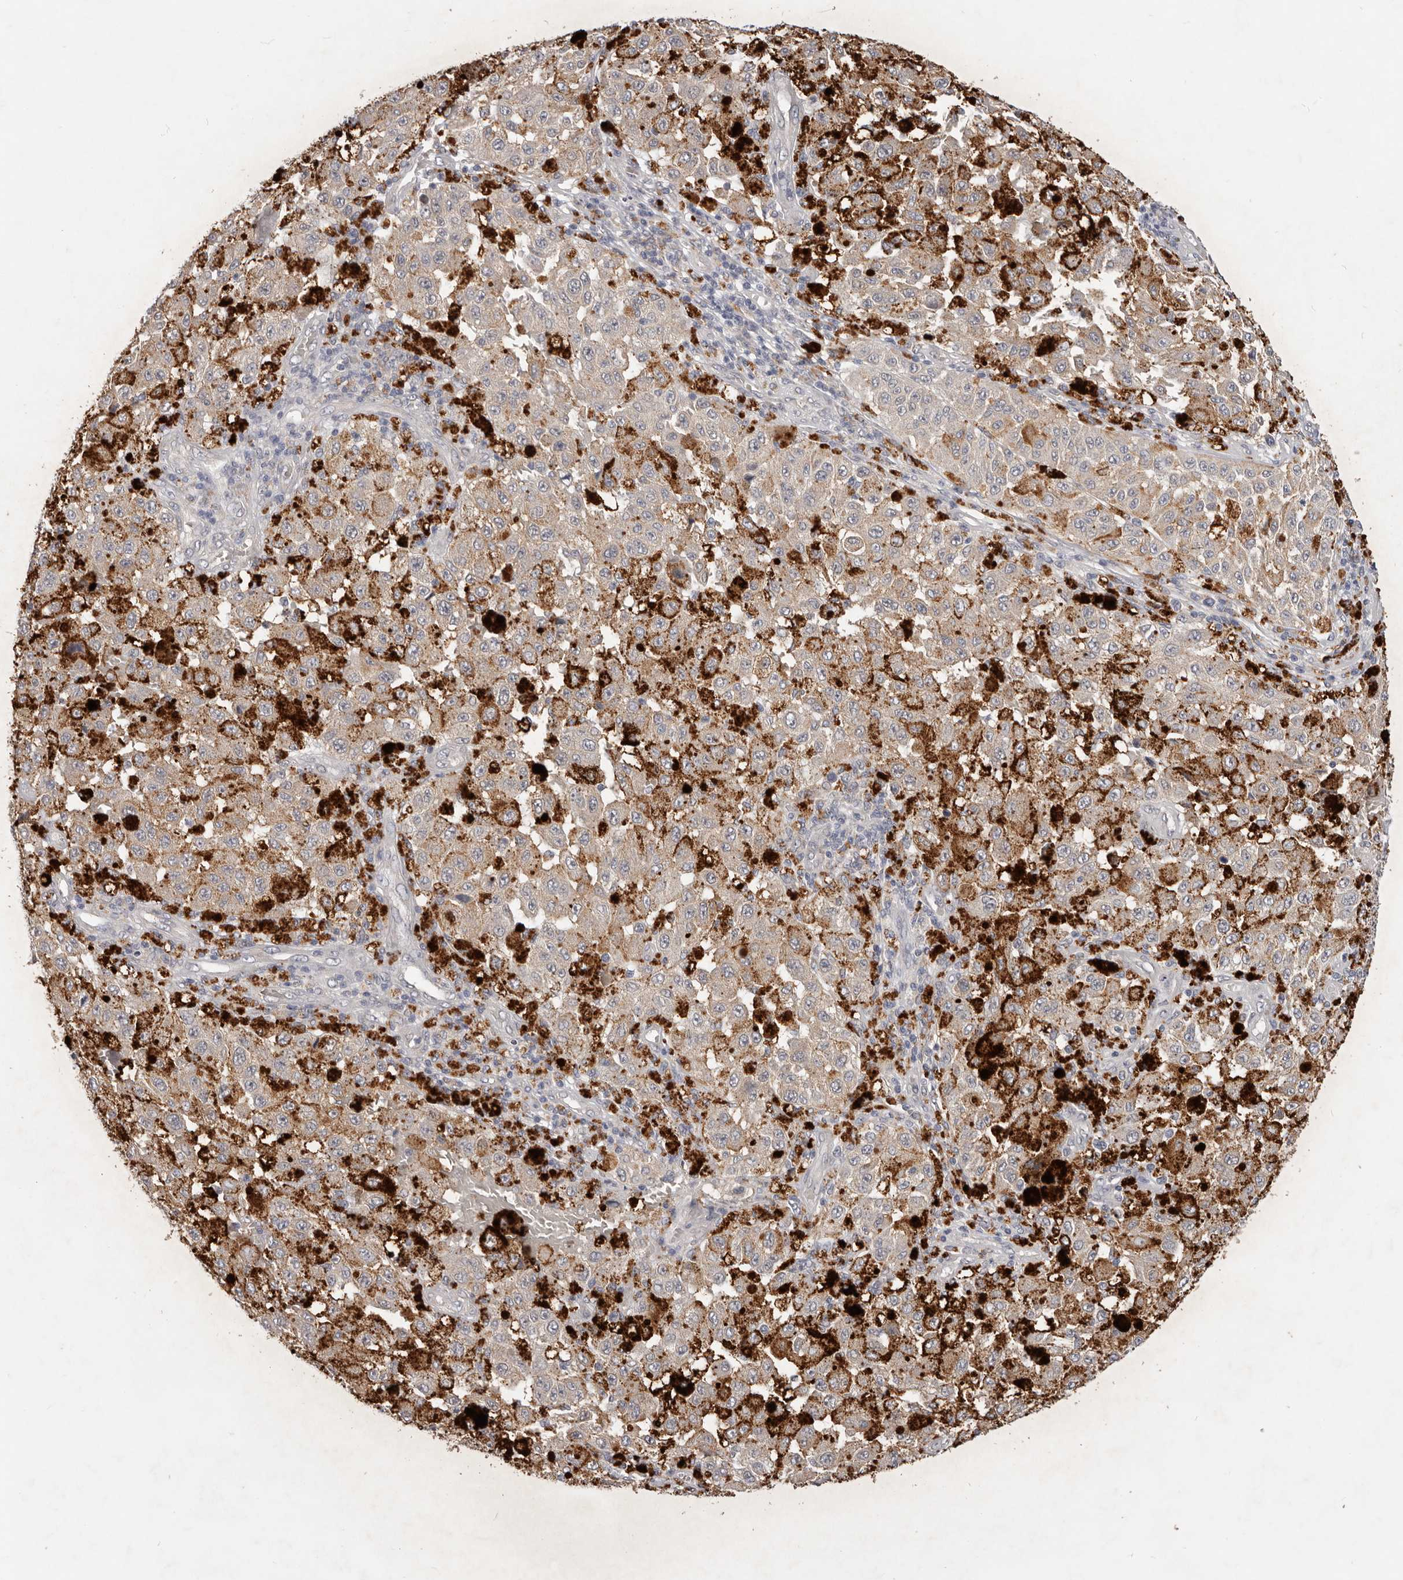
{"staining": {"intensity": "negative", "quantity": "none", "location": "none"}, "tissue": "melanoma", "cell_type": "Tumor cells", "image_type": "cancer", "snomed": [{"axis": "morphology", "description": "Malignant melanoma, NOS"}, {"axis": "topography", "description": "Skin"}], "caption": "A high-resolution image shows IHC staining of melanoma, which exhibits no significant positivity in tumor cells.", "gene": "WDR77", "patient": {"sex": "female", "age": 64}}